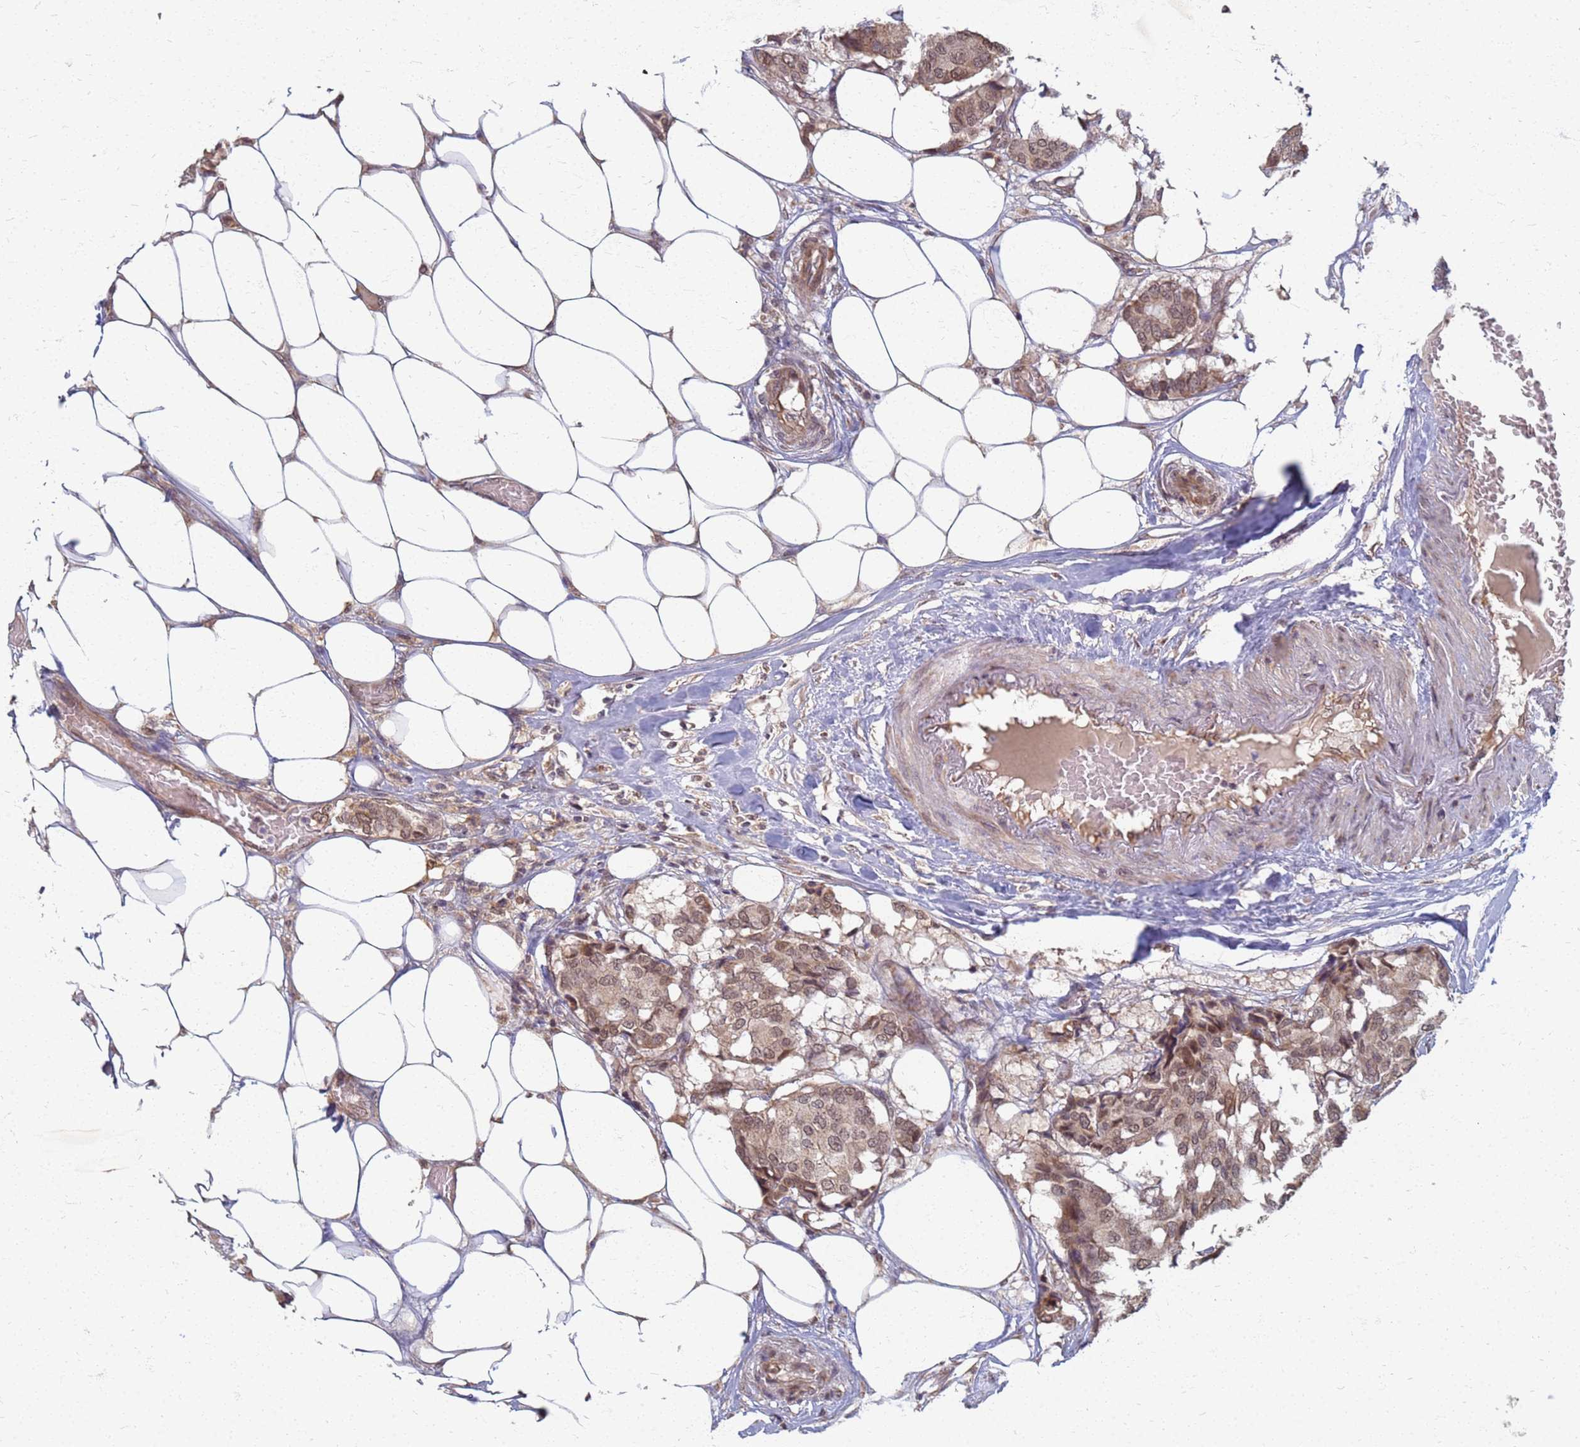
{"staining": {"intensity": "weak", "quantity": ">75%", "location": "cytoplasmic/membranous,nuclear"}, "tissue": "breast cancer", "cell_type": "Tumor cells", "image_type": "cancer", "snomed": [{"axis": "morphology", "description": "Duct carcinoma"}, {"axis": "topography", "description": "Breast"}], "caption": "Breast infiltrating ductal carcinoma tissue displays weak cytoplasmic/membranous and nuclear staining in approximately >75% of tumor cells, visualized by immunohistochemistry.", "gene": "ITGB4", "patient": {"sex": "female", "age": 75}}